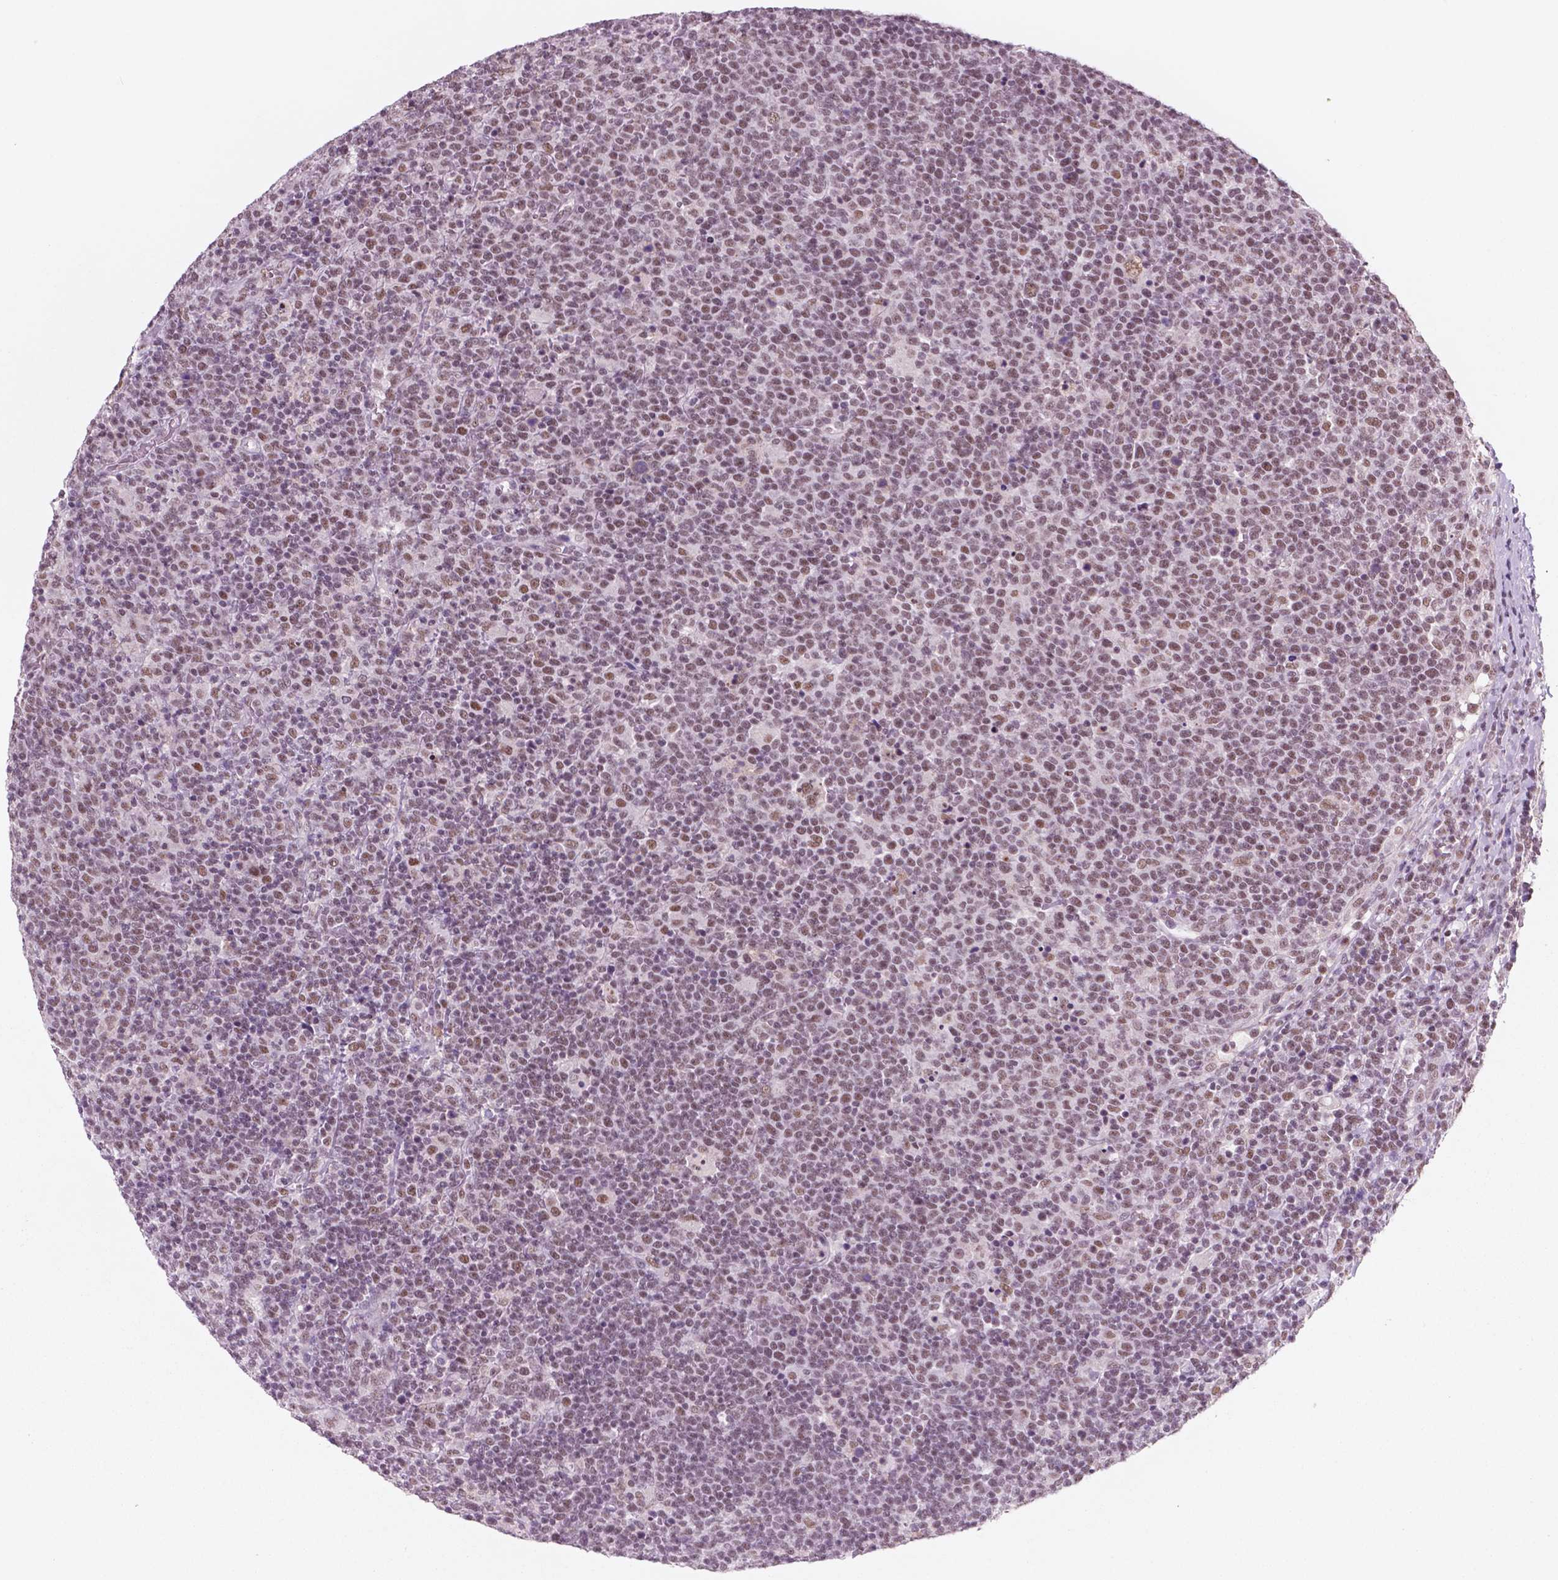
{"staining": {"intensity": "moderate", "quantity": ">75%", "location": "nuclear"}, "tissue": "lymphoma", "cell_type": "Tumor cells", "image_type": "cancer", "snomed": [{"axis": "morphology", "description": "Malignant lymphoma, non-Hodgkin's type, High grade"}, {"axis": "topography", "description": "Lymph node"}], "caption": "Protein expression analysis of high-grade malignant lymphoma, non-Hodgkin's type displays moderate nuclear expression in about >75% of tumor cells.", "gene": "CTR9", "patient": {"sex": "male", "age": 61}}